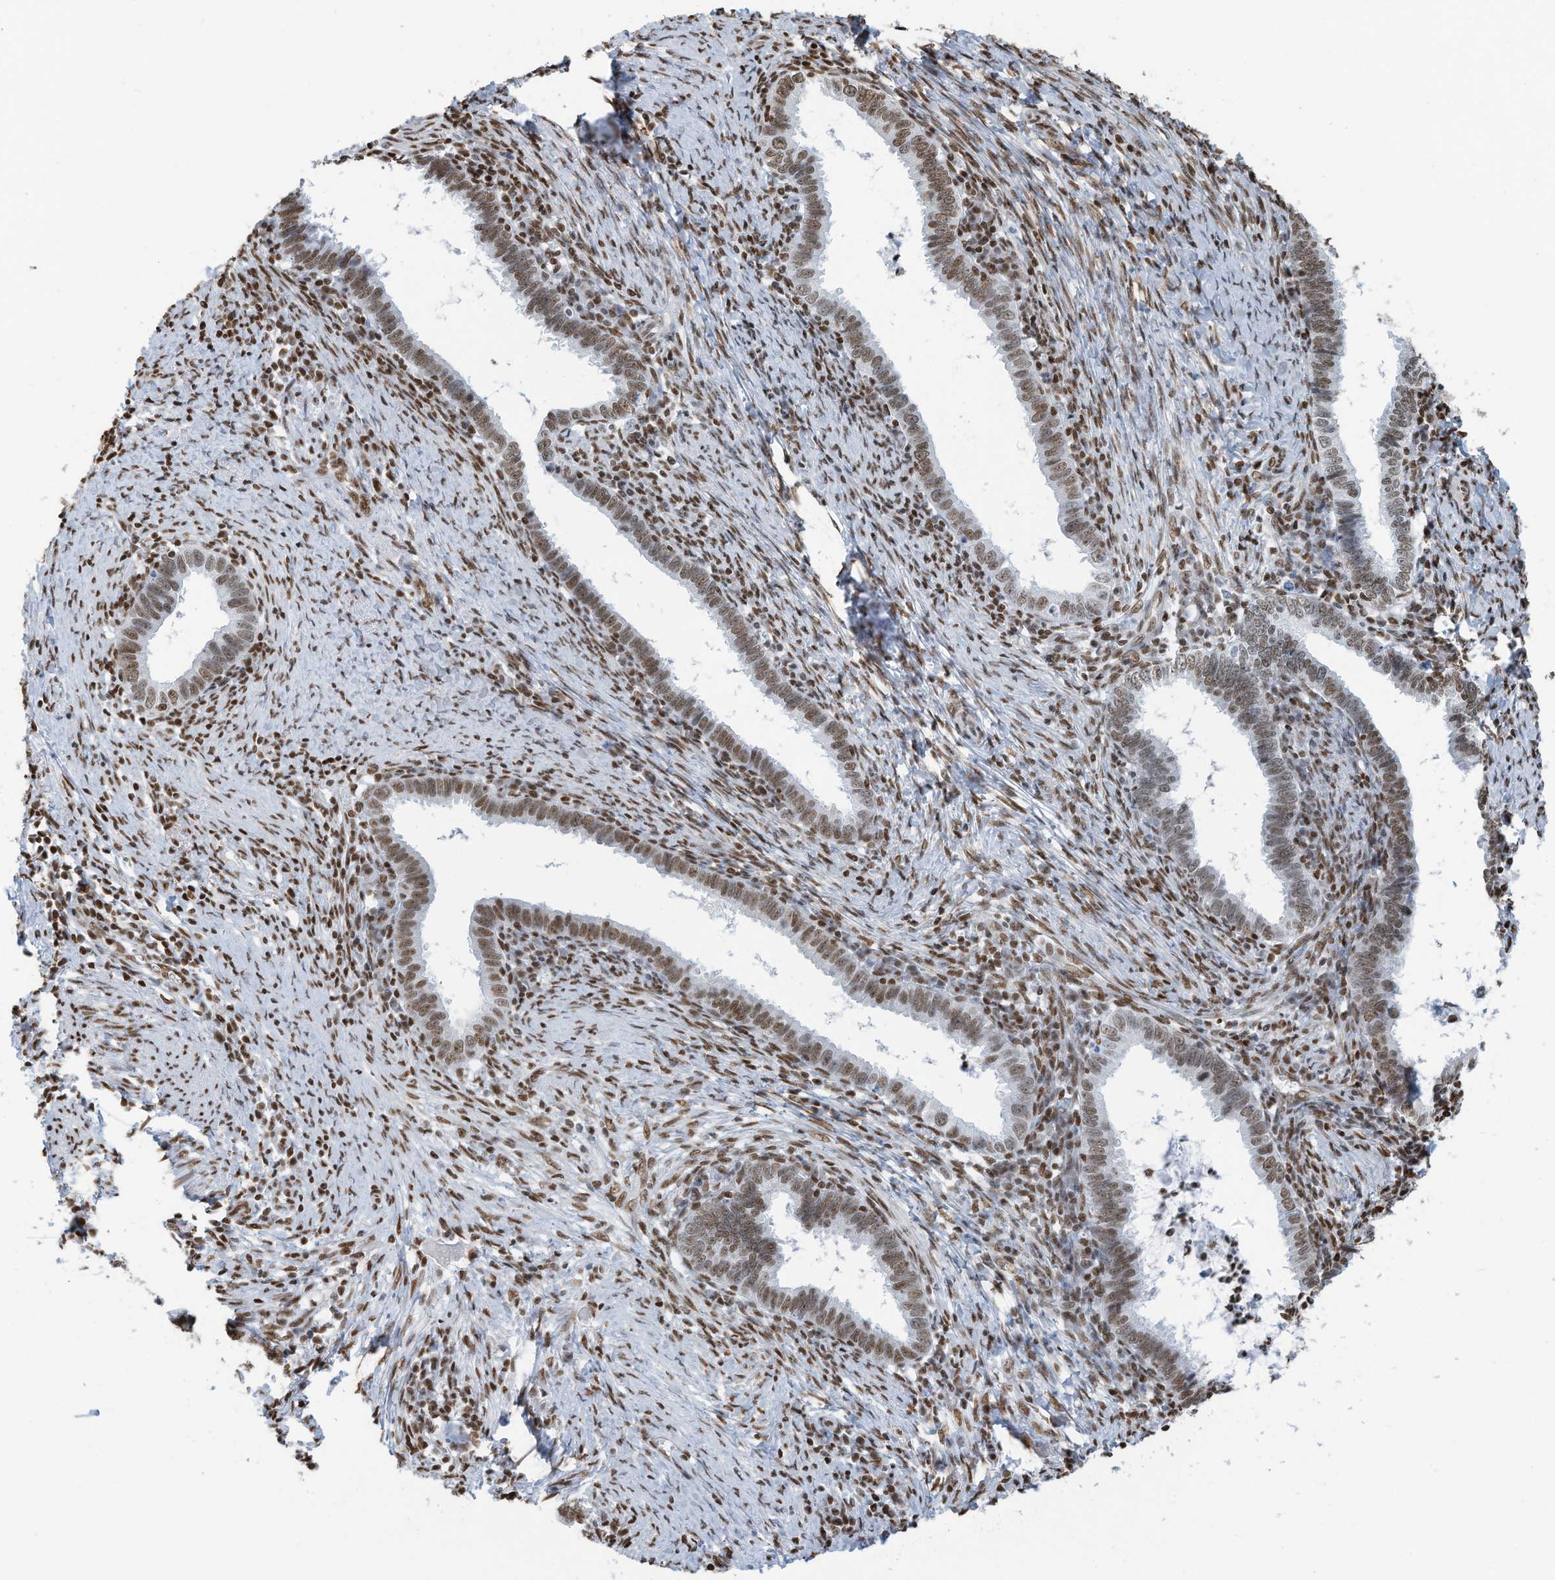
{"staining": {"intensity": "moderate", "quantity": ">75%", "location": "nuclear"}, "tissue": "cervical cancer", "cell_type": "Tumor cells", "image_type": "cancer", "snomed": [{"axis": "morphology", "description": "Adenocarcinoma, NOS"}, {"axis": "topography", "description": "Cervix"}], "caption": "Immunohistochemical staining of cervical adenocarcinoma reveals medium levels of moderate nuclear protein positivity in about >75% of tumor cells.", "gene": "SARNP", "patient": {"sex": "female", "age": 36}}